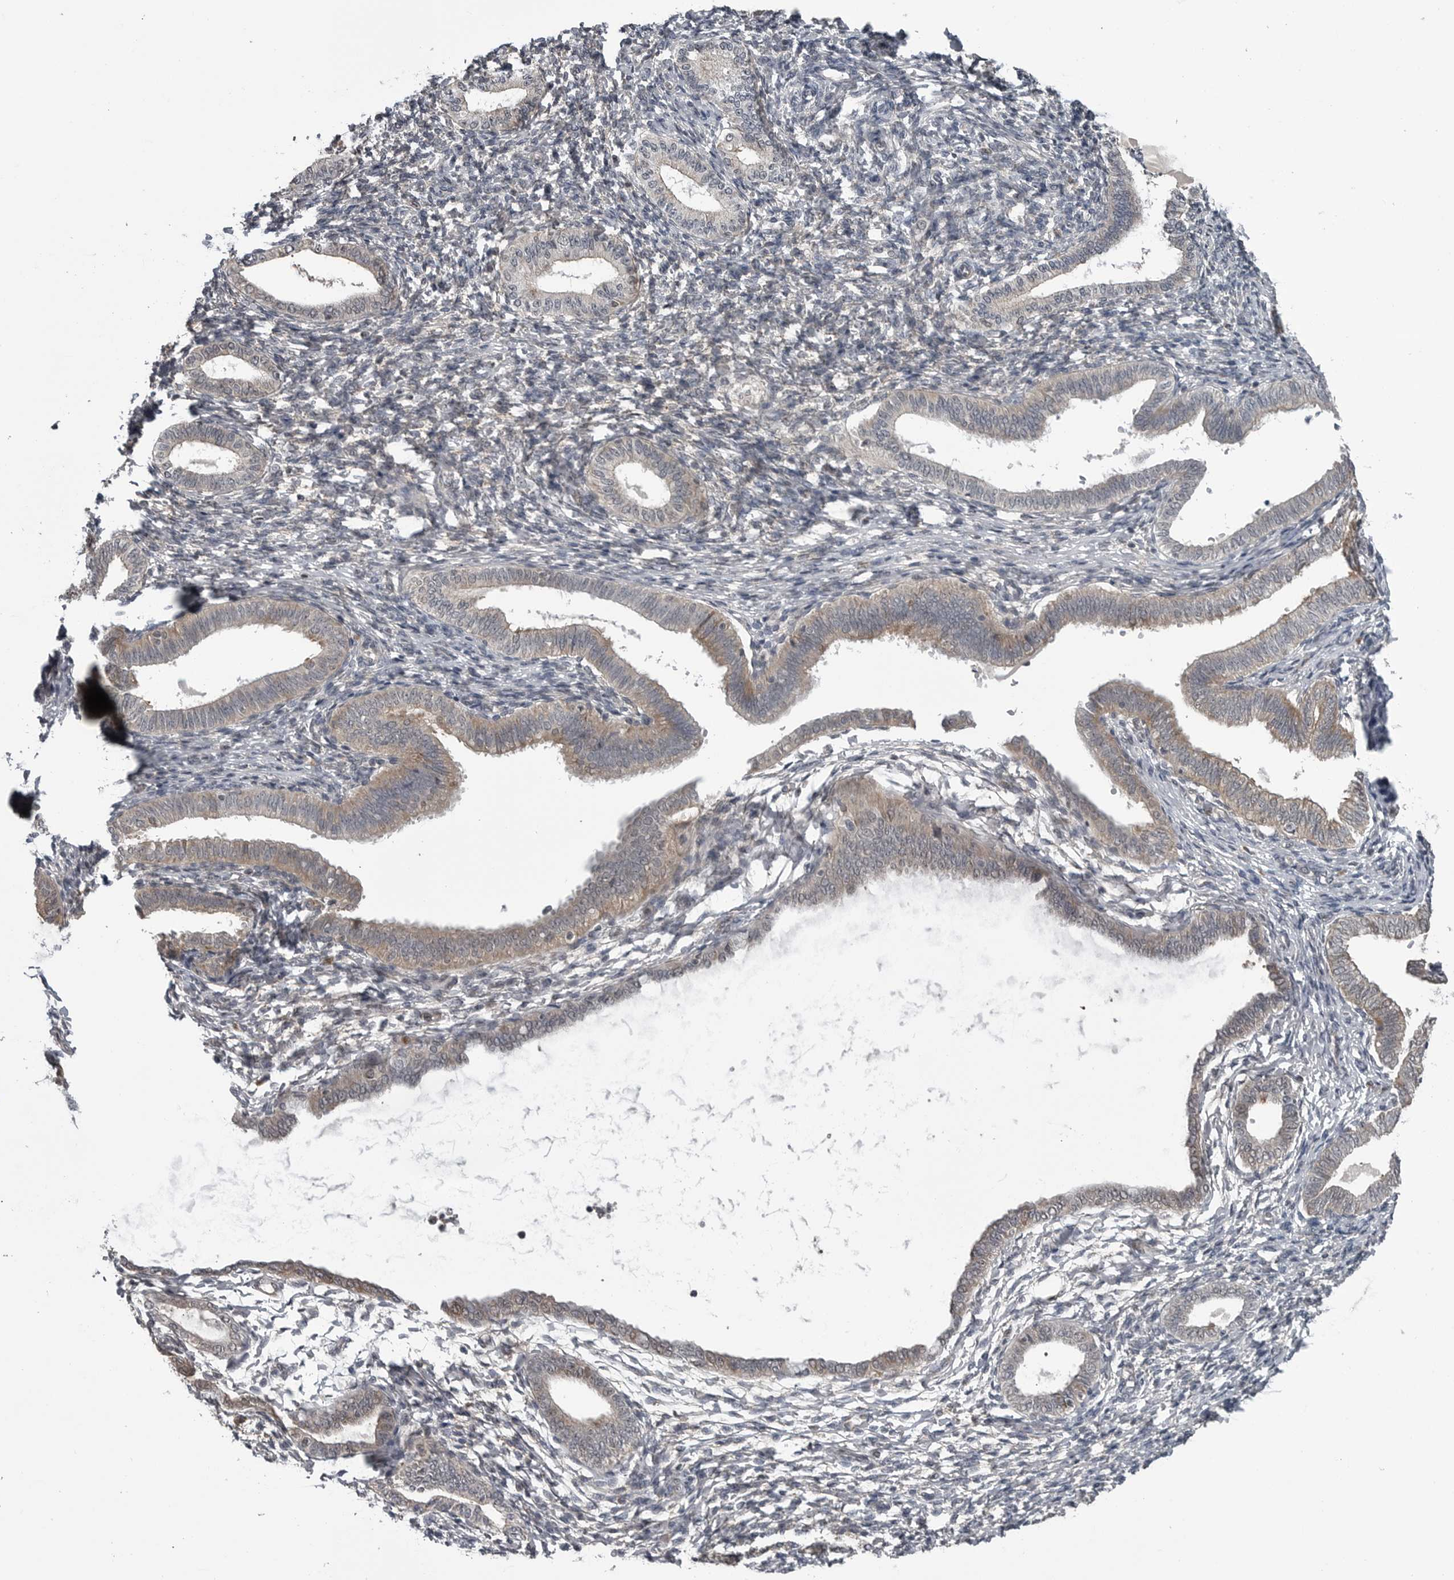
{"staining": {"intensity": "negative", "quantity": "none", "location": "none"}, "tissue": "endometrium", "cell_type": "Cells in endometrial stroma", "image_type": "normal", "snomed": [{"axis": "morphology", "description": "Normal tissue, NOS"}, {"axis": "topography", "description": "Endometrium"}], "caption": "Immunohistochemistry micrograph of unremarkable endometrium: endometrium stained with DAB reveals no significant protein positivity in cells in endometrial stroma. (Immunohistochemistry, brightfield microscopy, high magnification).", "gene": "FAAP100", "patient": {"sex": "female", "age": 77}}